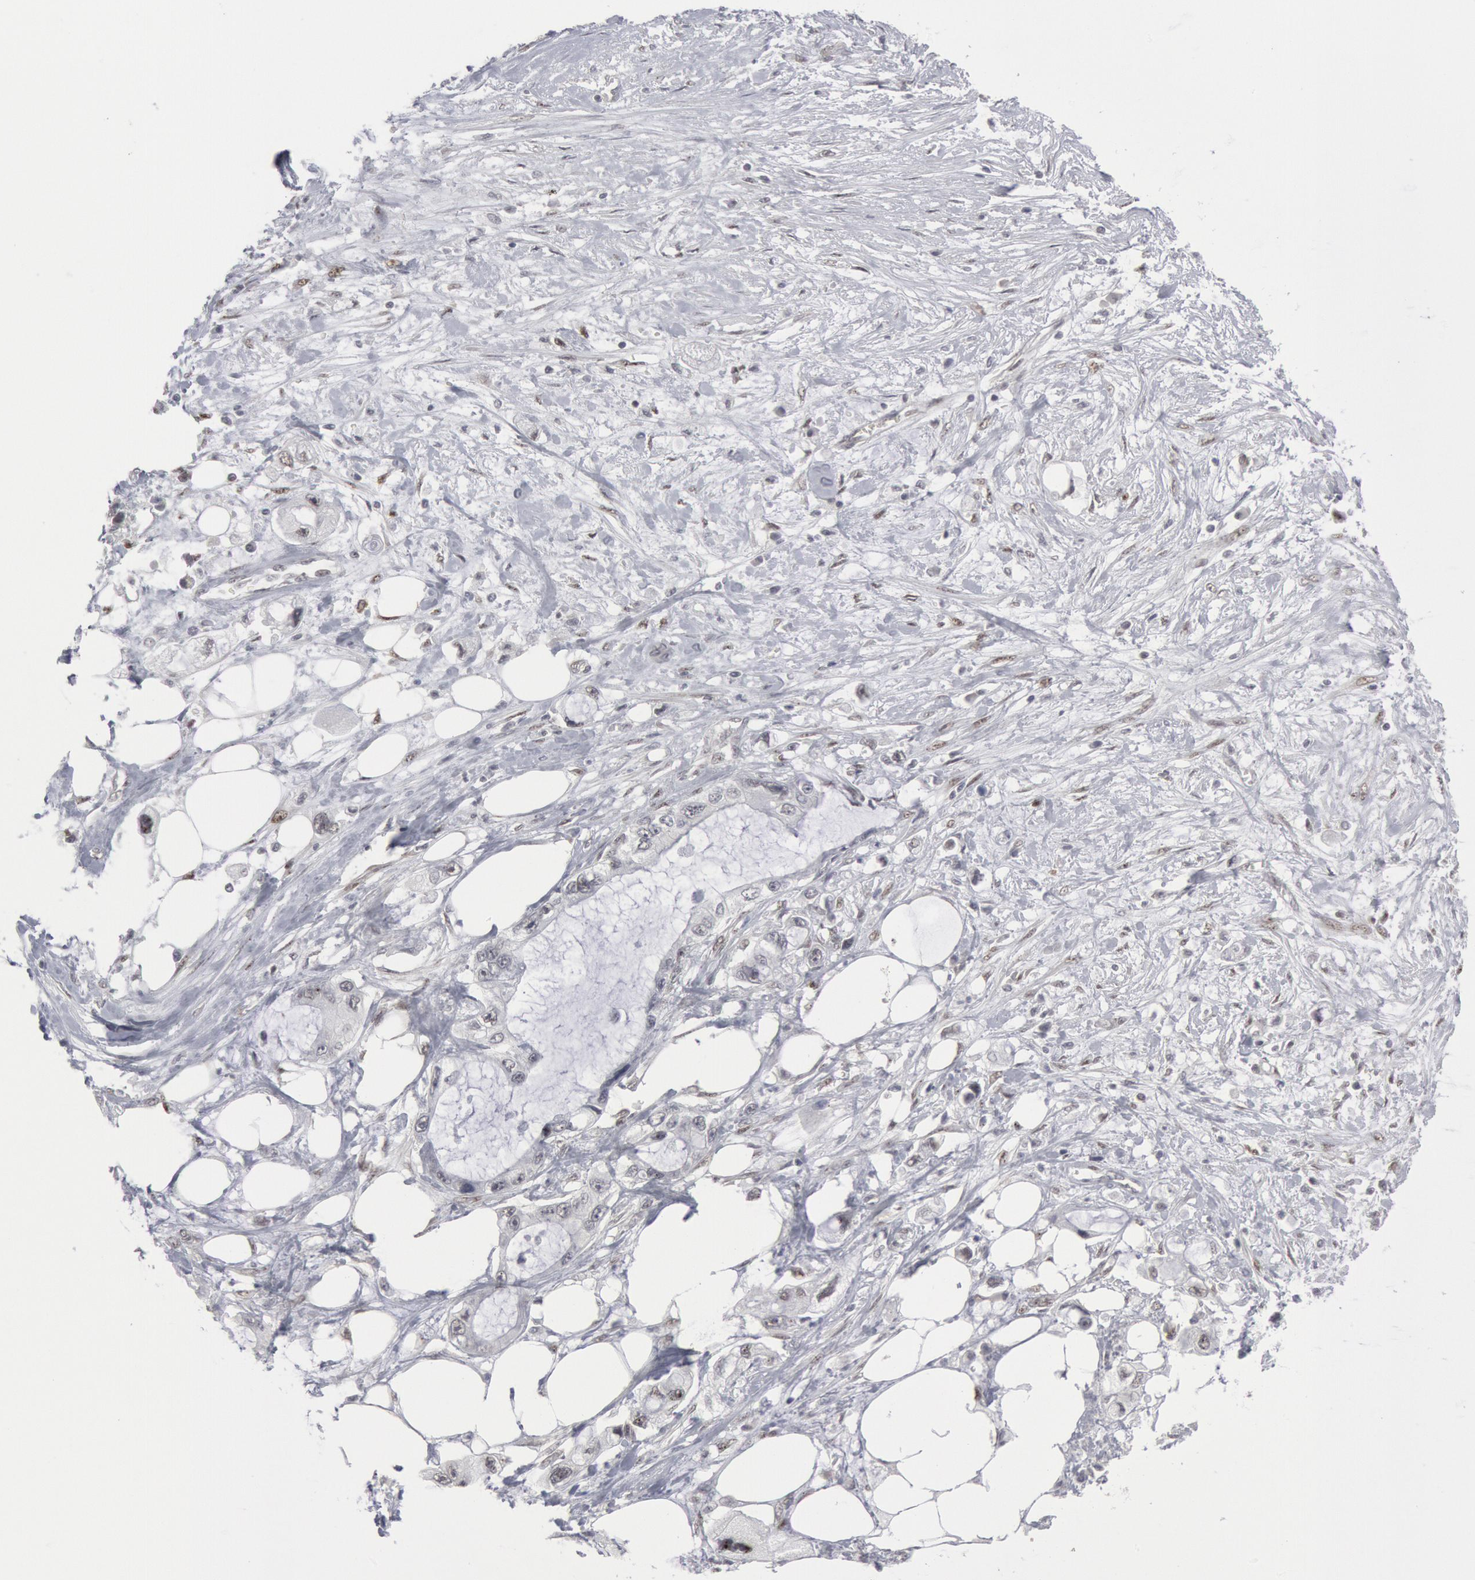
{"staining": {"intensity": "negative", "quantity": "none", "location": "none"}, "tissue": "pancreatic cancer", "cell_type": "Tumor cells", "image_type": "cancer", "snomed": [{"axis": "morphology", "description": "Adenocarcinoma, NOS"}, {"axis": "topography", "description": "Pancreas"}, {"axis": "topography", "description": "Stomach, upper"}], "caption": "Pancreatic adenocarcinoma was stained to show a protein in brown. There is no significant staining in tumor cells.", "gene": "FOXO1", "patient": {"sex": "male", "age": 77}}